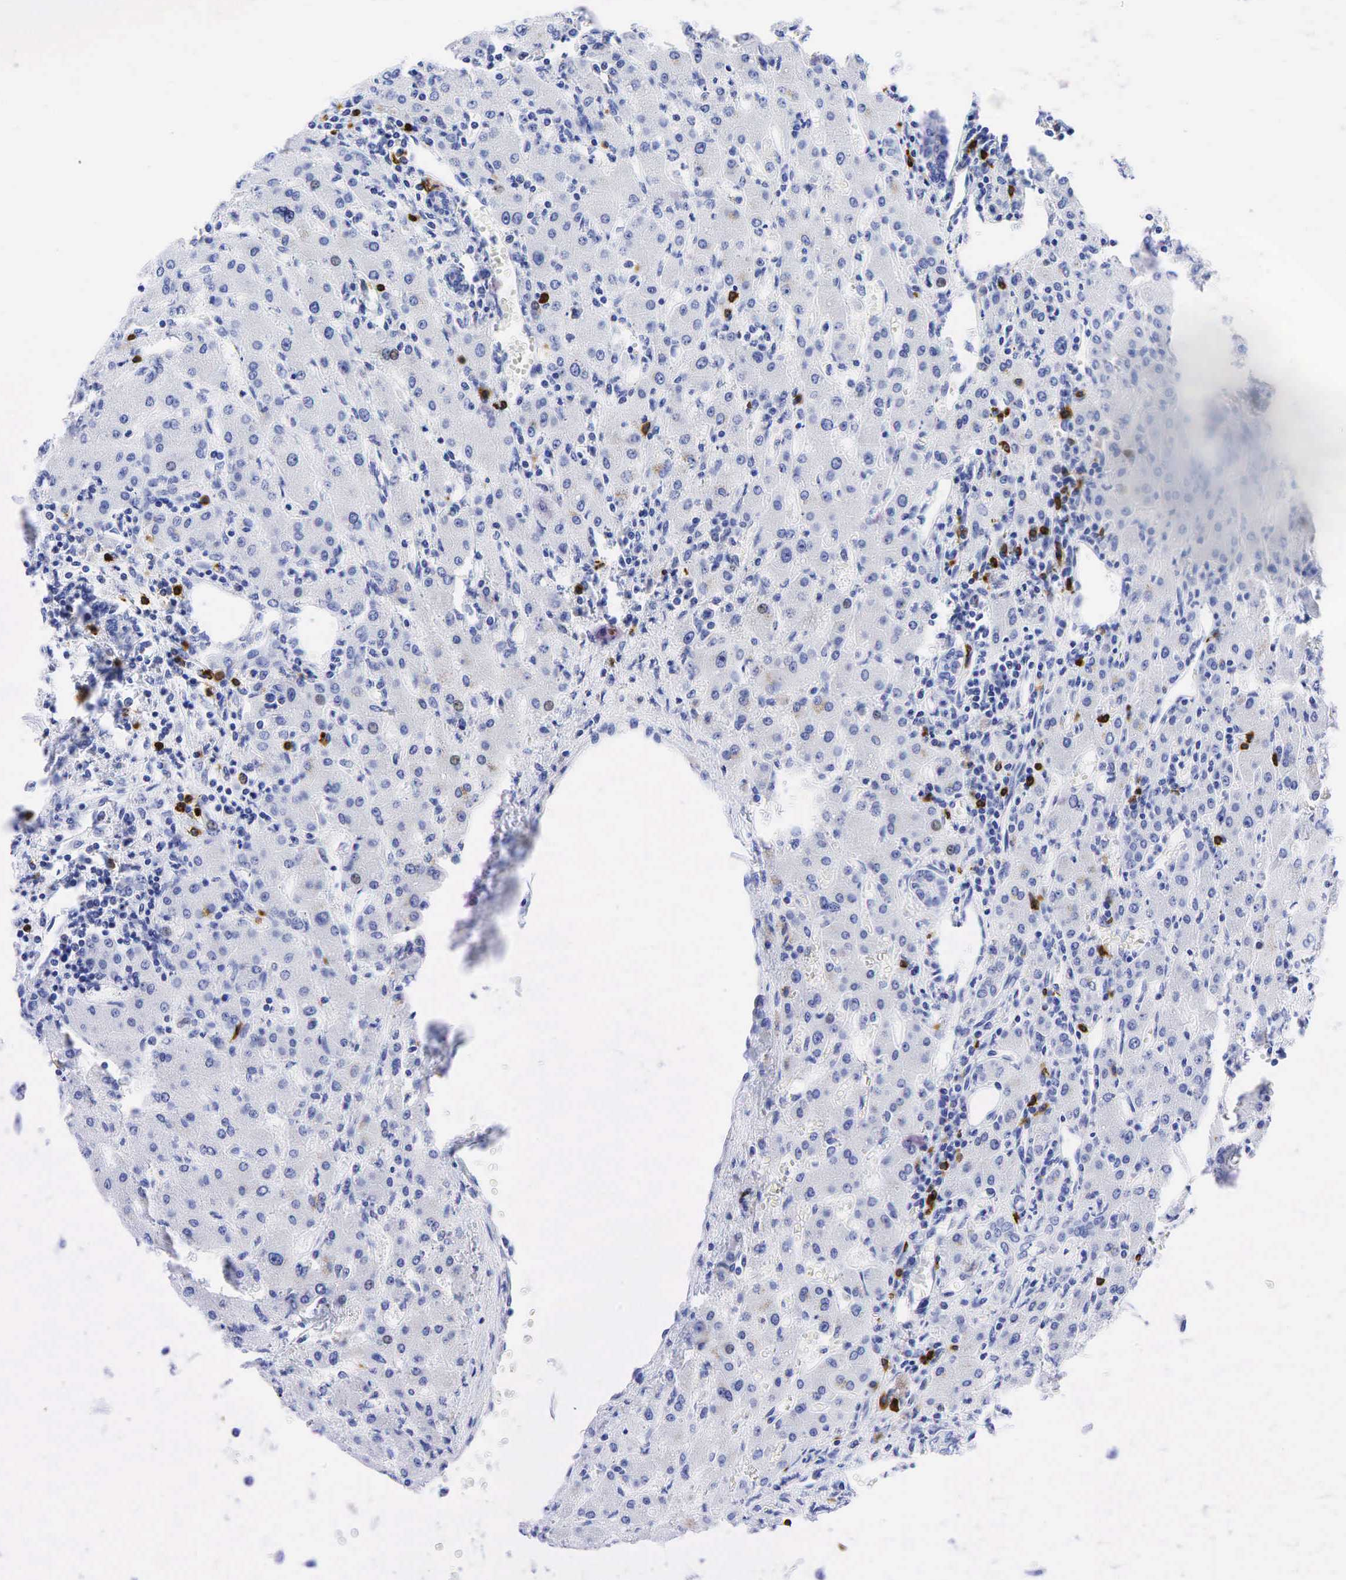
{"staining": {"intensity": "negative", "quantity": "none", "location": "none"}, "tissue": "liver", "cell_type": "Cholangiocytes", "image_type": "normal", "snomed": [{"axis": "morphology", "description": "Normal tissue, NOS"}, {"axis": "topography", "description": "Liver"}], "caption": "DAB (3,3'-diaminobenzidine) immunohistochemical staining of benign human liver reveals no significant expression in cholangiocytes.", "gene": "CD79A", "patient": {"sex": "female", "age": 30}}